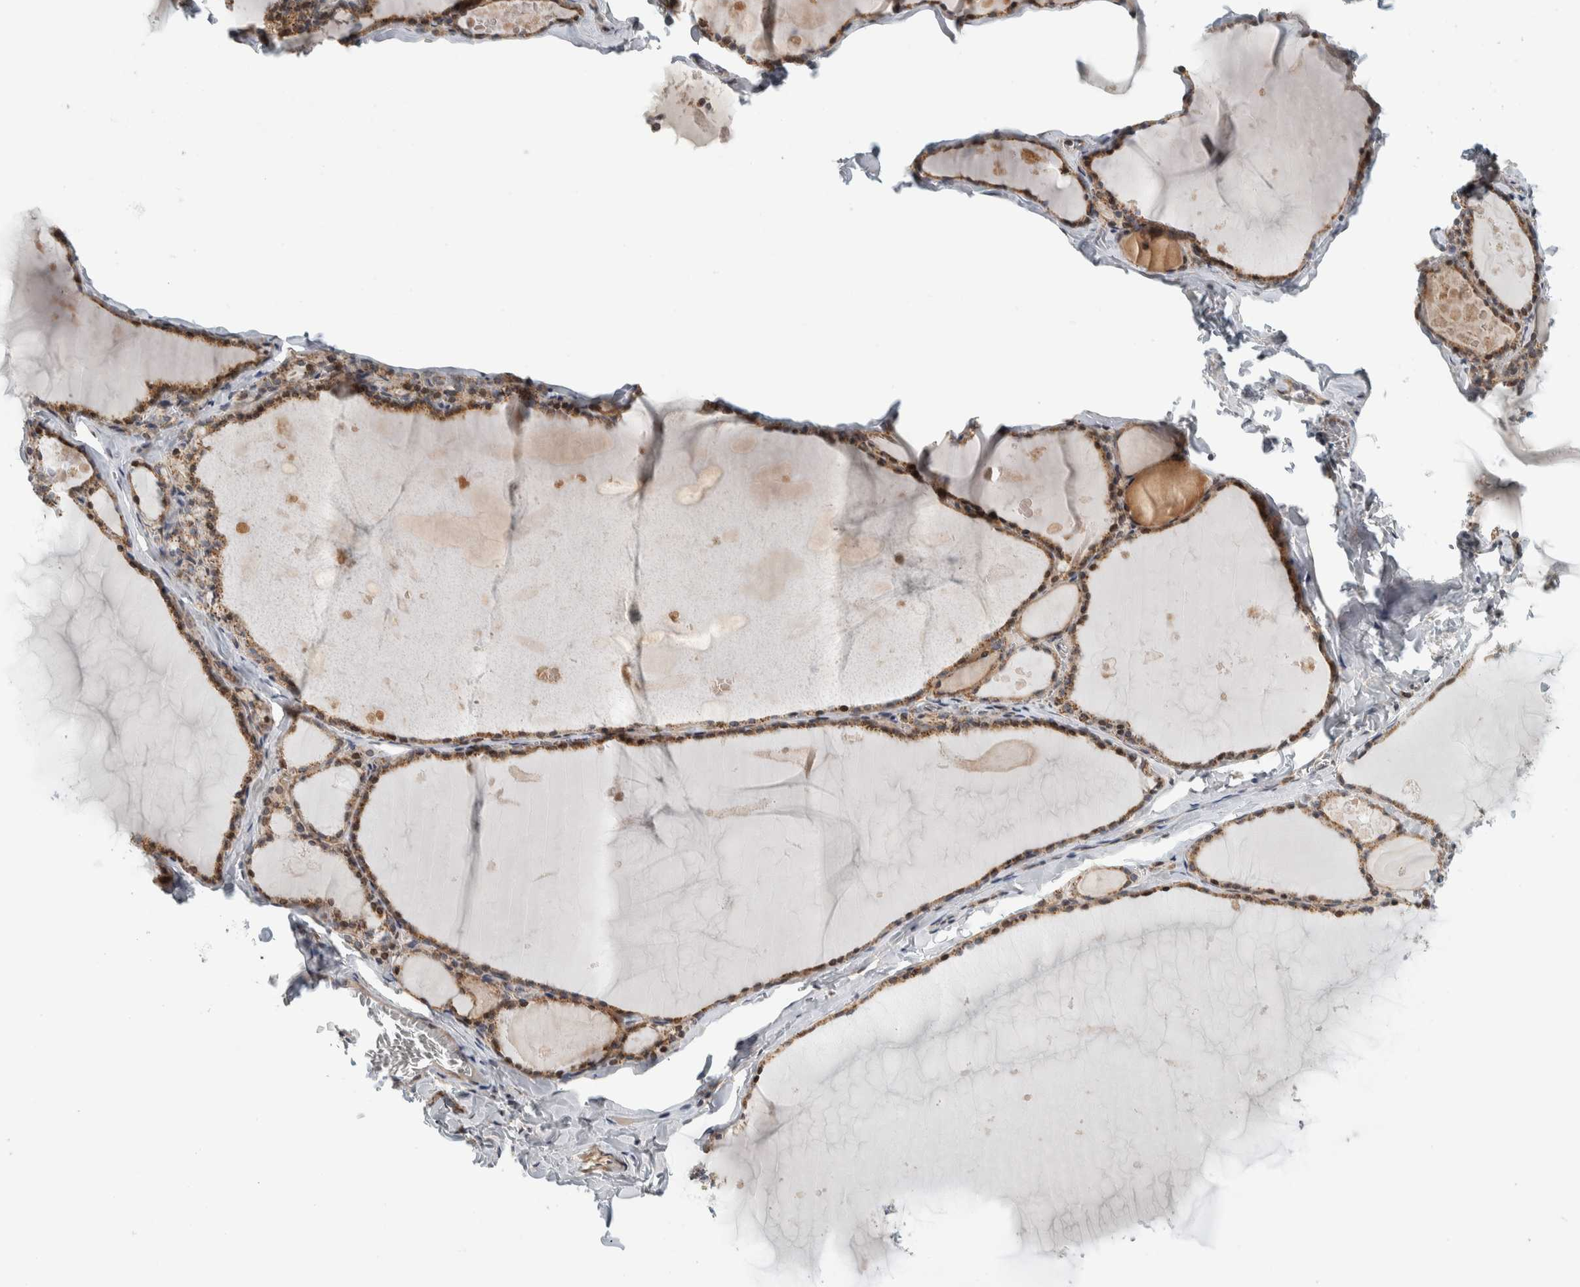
{"staining": {"intensity": "moderate", "quantity": ">75%", "location": "cytoplasmic/membranous"}, "tissue": "thyroid gland", "cell_type": "Glandular cells", "image_type": "normal", "snomed": [{"axis": "morphology", "description": "Normal tissue, NOS"}, {"axis": "topography", "description": "Thyroid gland"}], "caption": "This is a histology image of IHC staining of benign thyroid gland, which shows moderate expression in the cytoplasmic/membranous of glandular cells.", "gene": "AFP", "patient": {"sex": "male", "age": 56}}